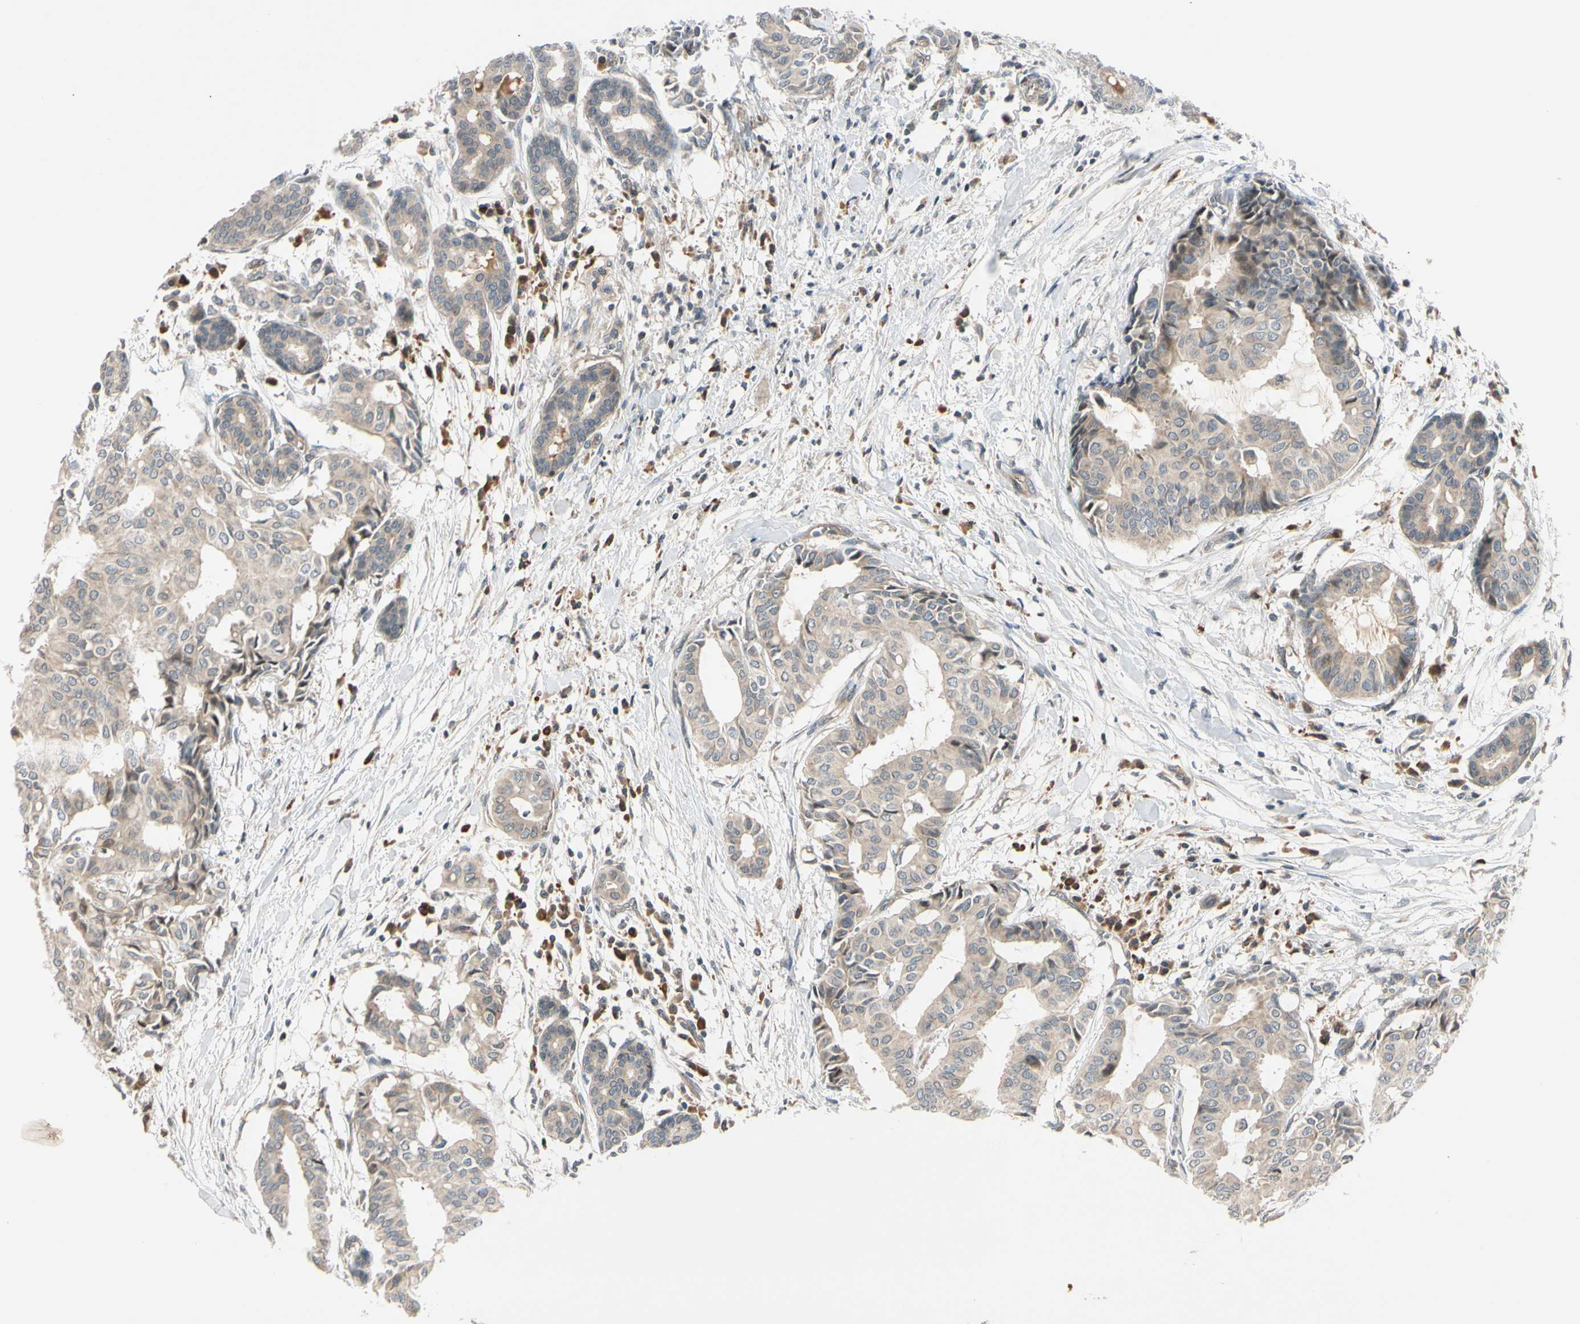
{"staining": {"intensity": "weak", "quantity": ">75%", "location": "cytoplasmic/membranous"}, "tissue": "head and neck cancer", "cell_type": "Tumor cells", "image_type": "cancer", "snomed": [{"axis": "morphology", "description": "Adenocarcinoma, NOS"}, {"axis": "topography", "description": "Salivary gland"}, {"axis": "topography", "description": "Head-Neck"}], "caption": "Protein staining of head and neck cancer tissue shows weak cytoplasmic/membranous staining in about >75% of tumor cells.", "gene": "FGF10", "patient": {"sex": "female", "age": 59}}